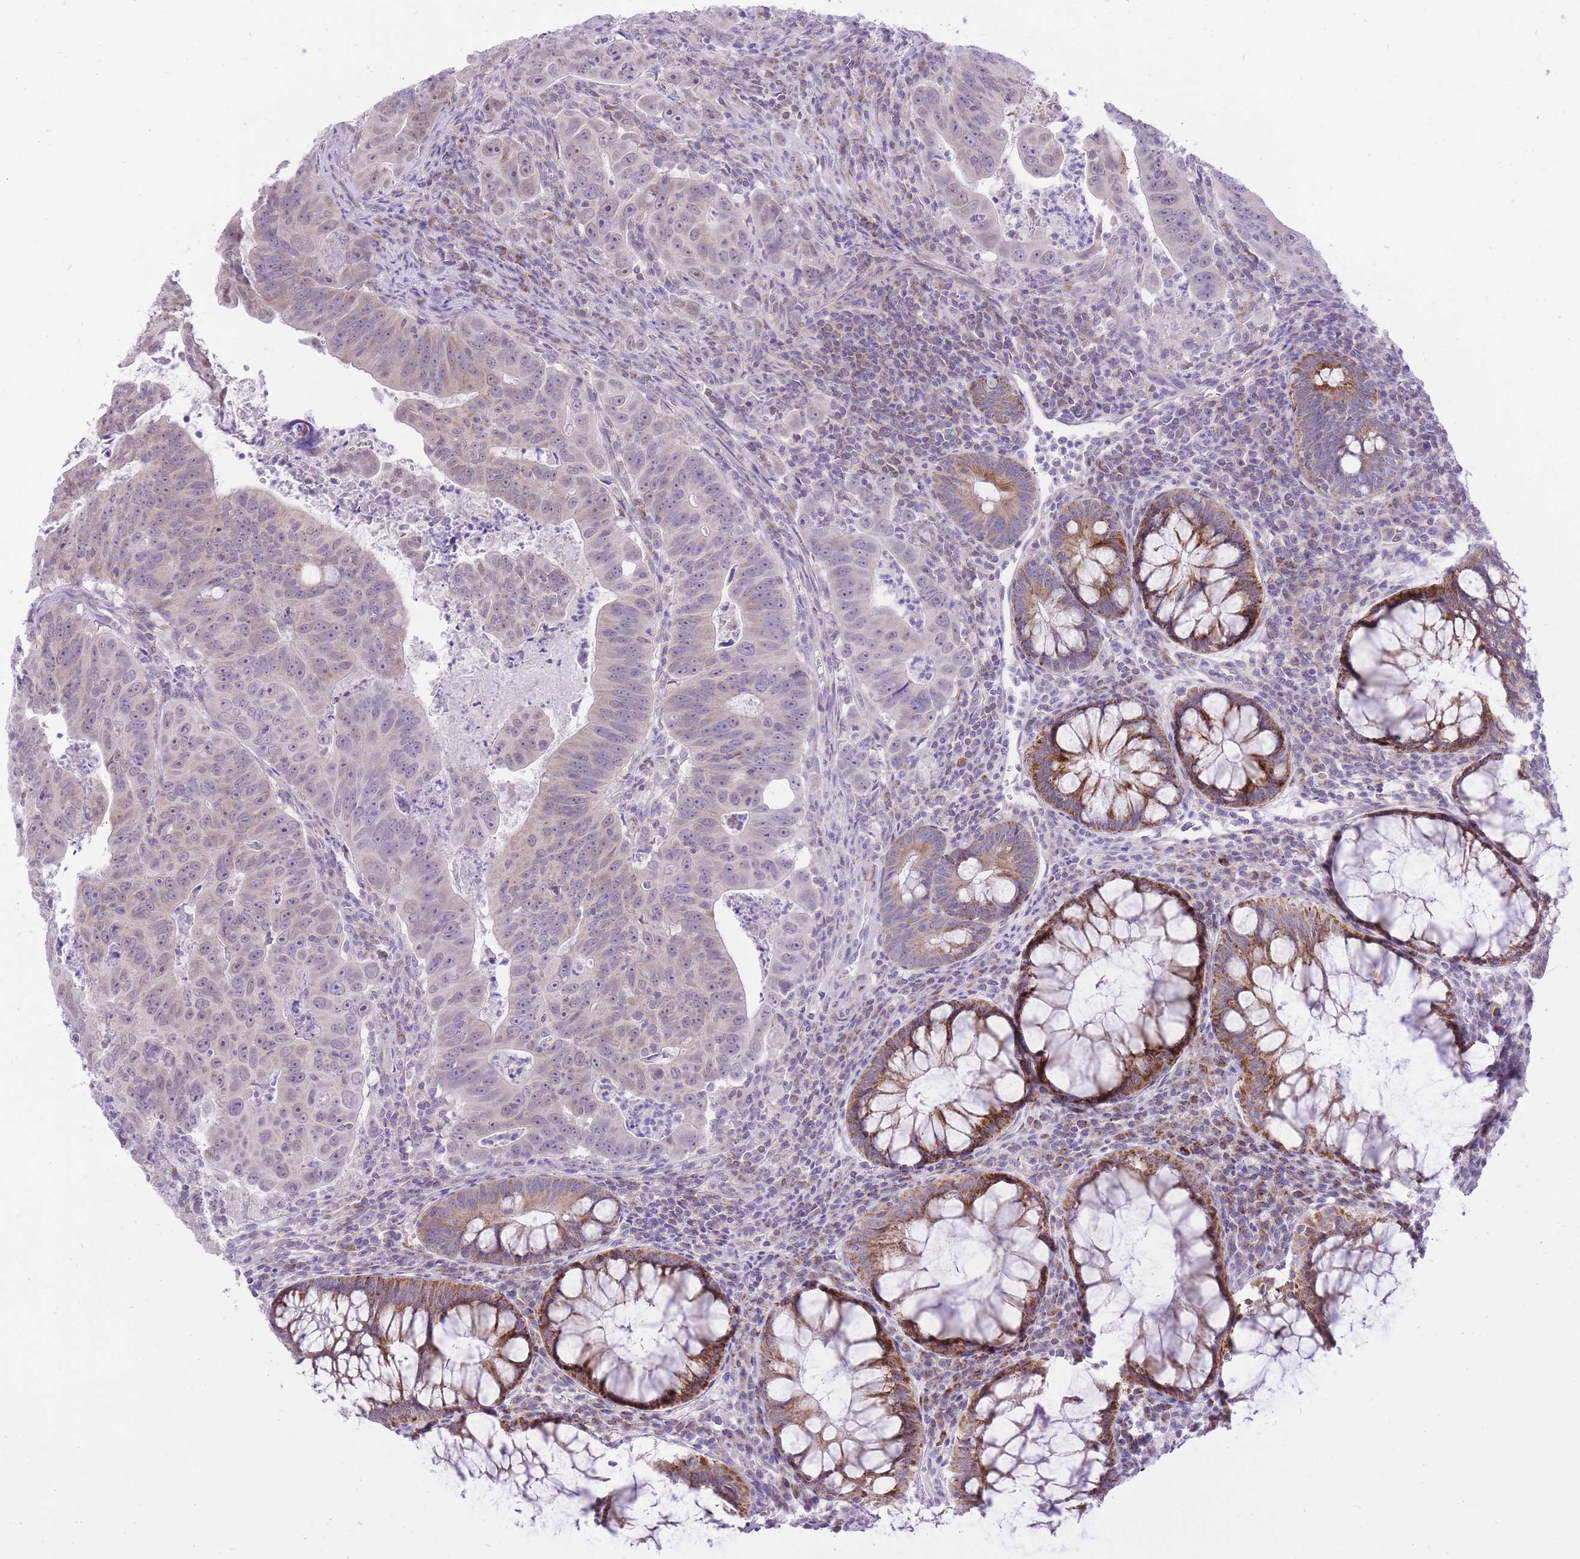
{"staining": {"intensity": "weak", "quantity": "25%-75%", "location": "cytoplasmic/membranous"}, "tissue": "colorectal cancer", "cell_type": "Tumor cells", "image_type": "cancer", "snomed": [{"axis": "morphology", "description": "Adenocarcinoma, NOS"}, {"axis": "topography", "description": "Rectum"}], "caption": "Colorectal cancer stained for a protein (brown) shows weak cytoplasmic/membranous positive staining in approximately 25%-75% of tumor cells.", "gene": "DENND2D", "patient": {"sex": "male", "age": 69}}